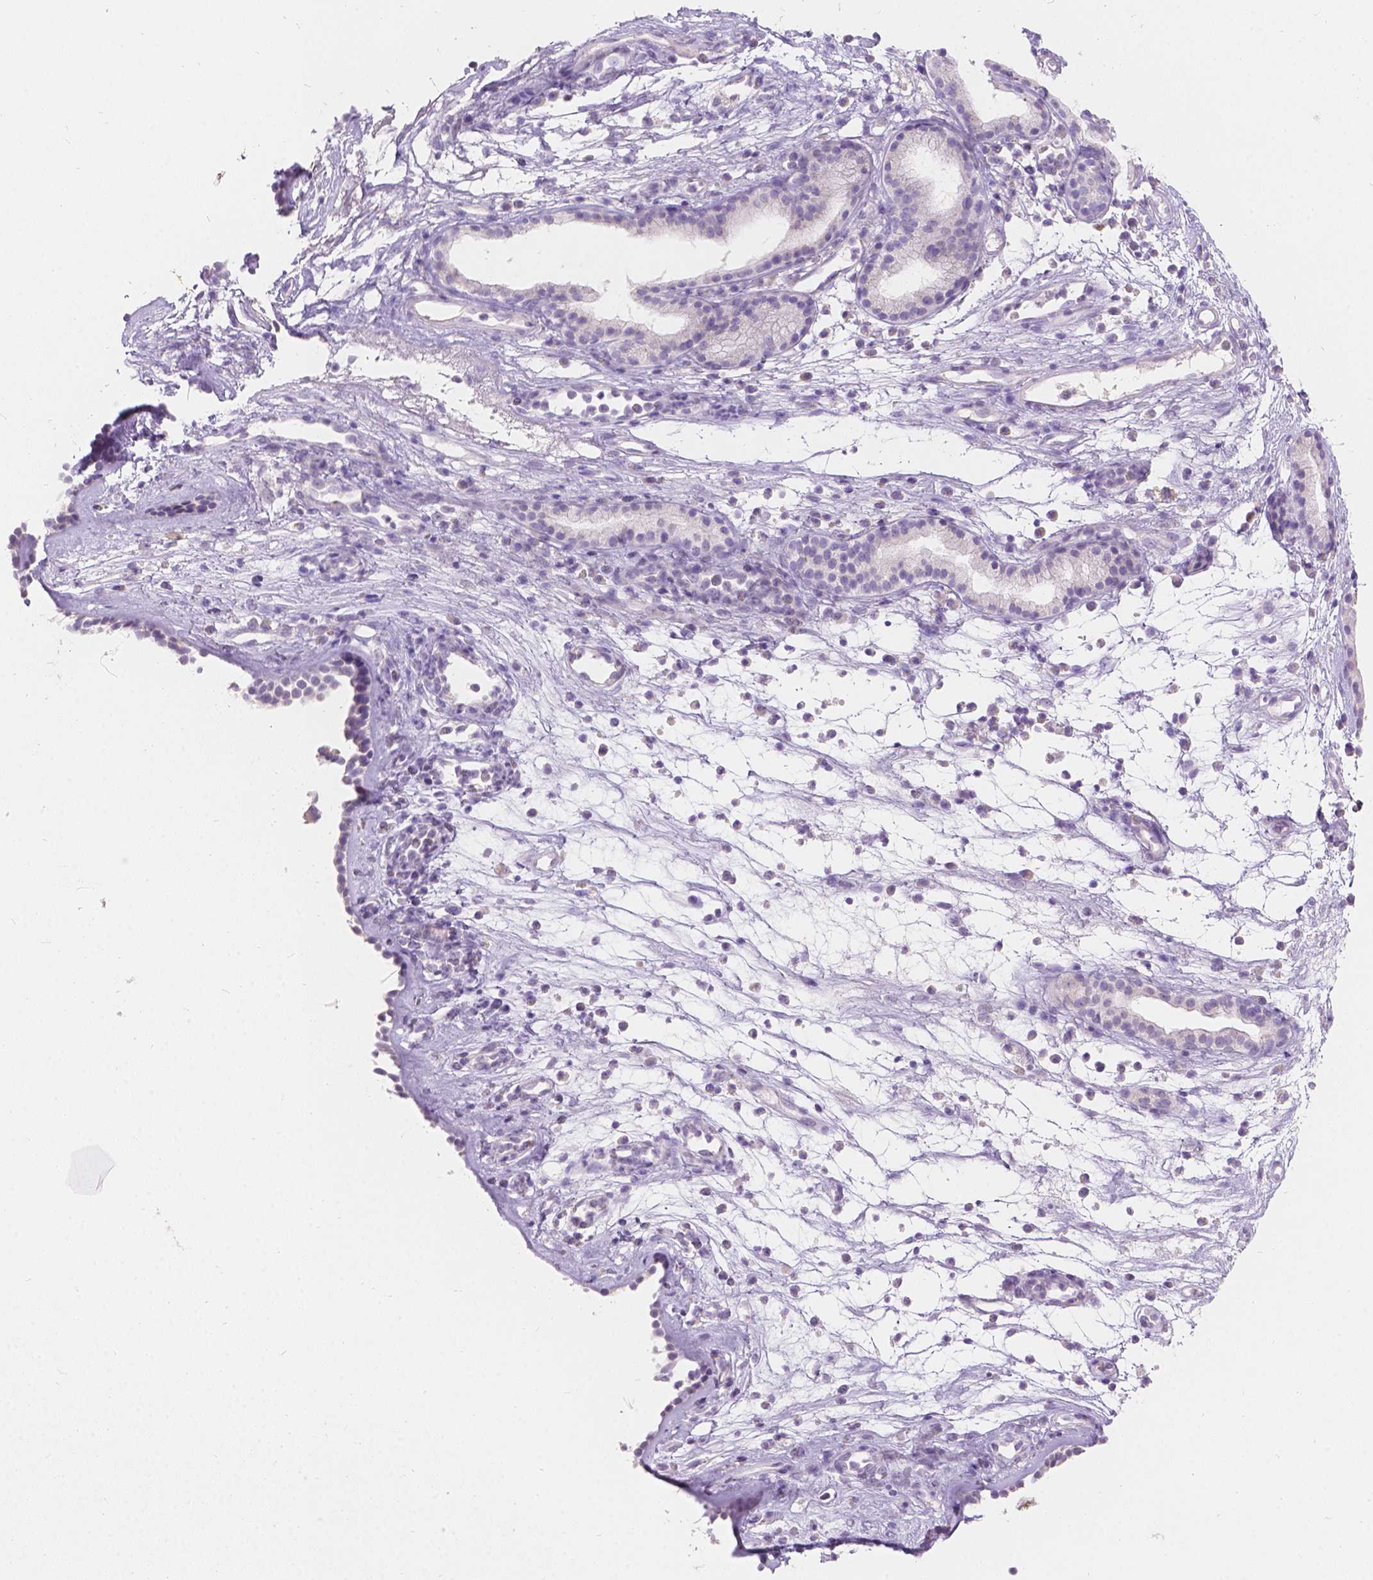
{"staining": {"intensity": "negative", "quantity": "none", "location": "none"}, "tissue": "nasopharynx", "cell_type": "Respiratory epithelial cells", "image_type": "normal", "snomed": [{"axis": "morphology", "description": "Normal tissue, NOS"}, {"axis": "topography", "description": "Nasopharynx"}], "caption": "This is an immunohistochemistry histopathology image of benign human nasopharynx. There is no positivity in respiratory epithelial cells.", "gene": "HTN3", "patient": {"sex": "male", "age": 77}}